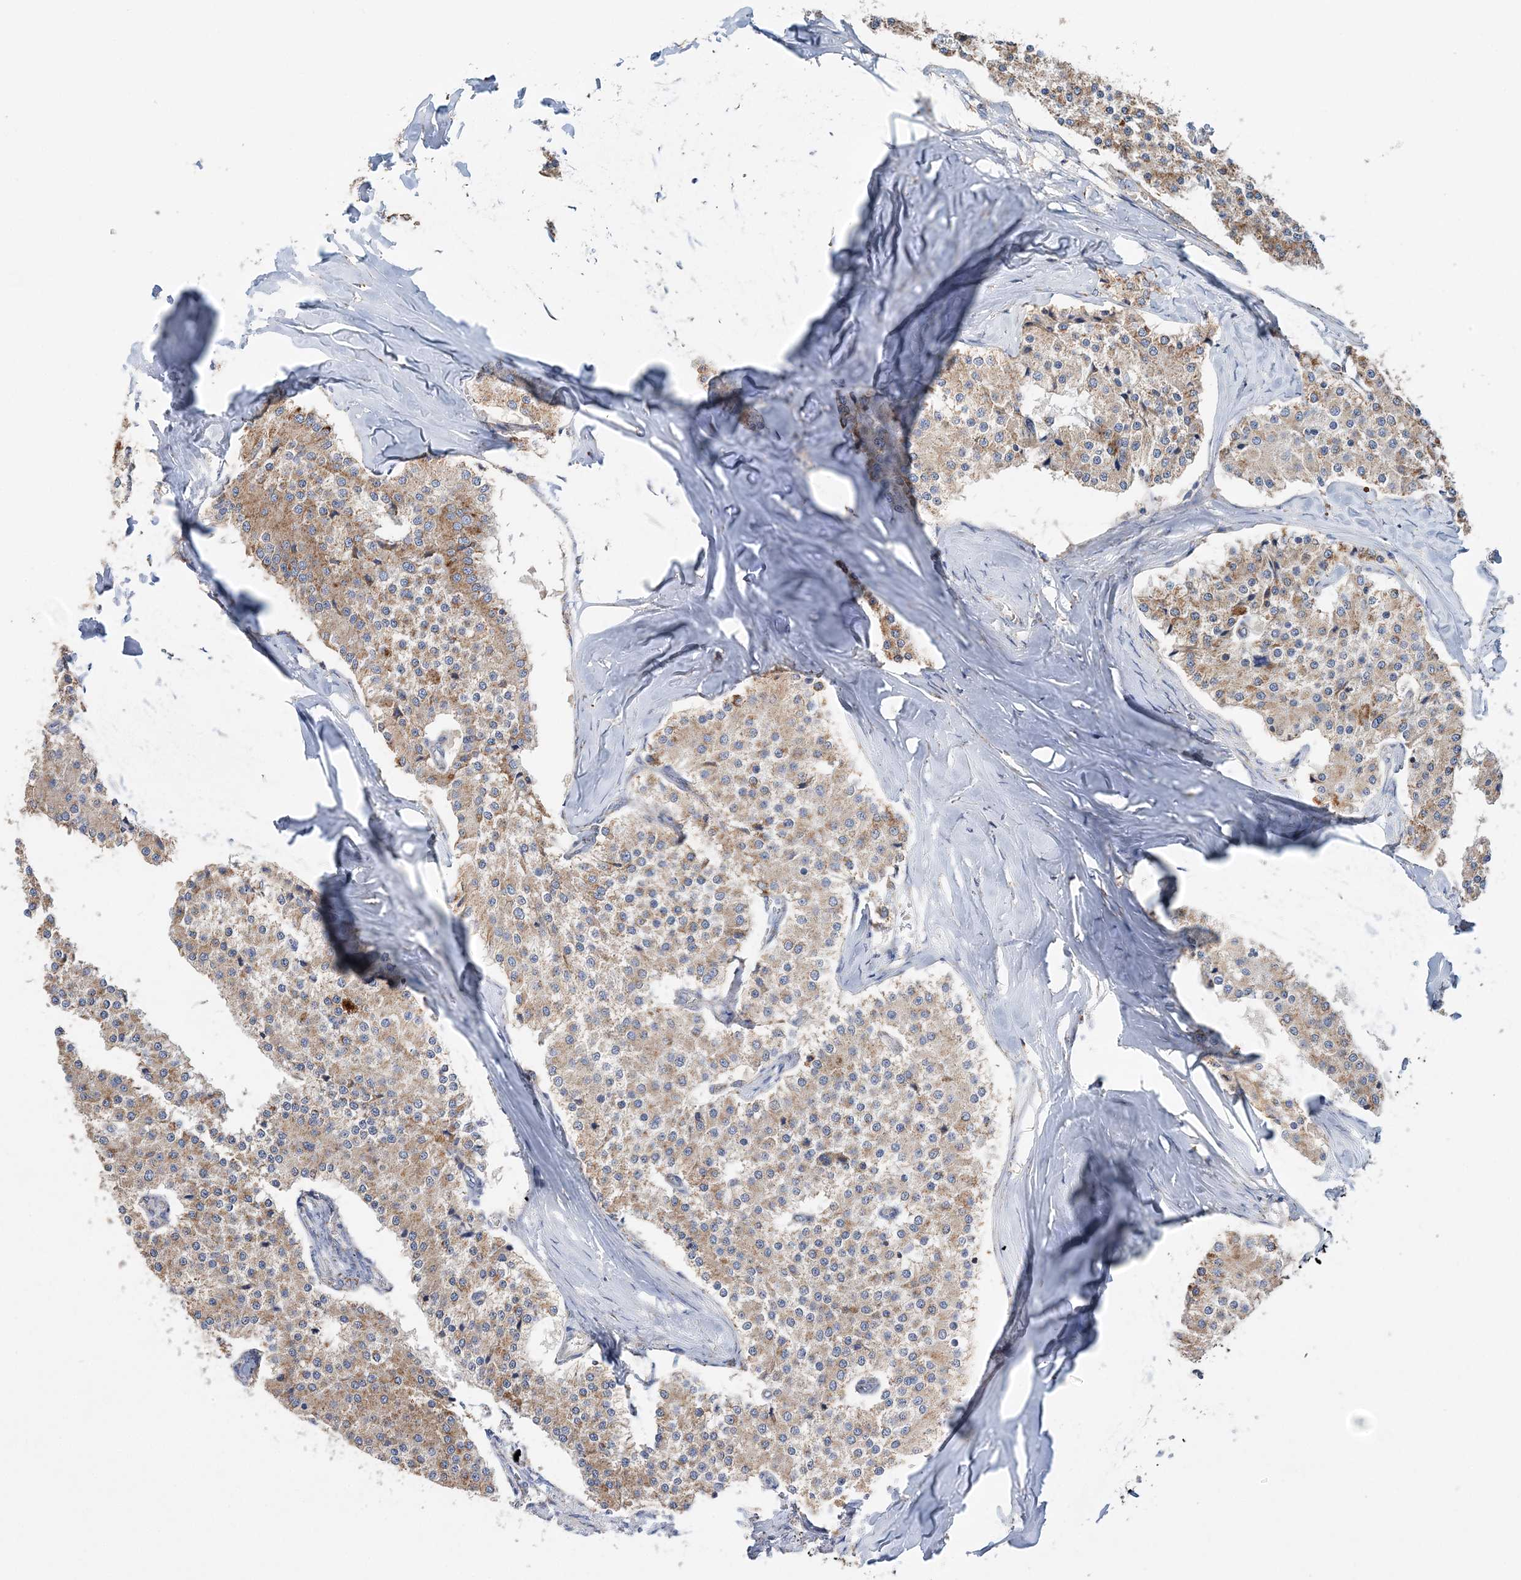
{"staining": {"intensity": "weak", "quantity": ">75%", "location": "cytoplasmic/membranous"}, "tissue": "carcinoid", "cell_type": "Tumor cells", "image_type": "cancer", "snomed": [{"axis": "morphology", "description": "Carcinoid, malignant, NOS"}, {"axis": "topography", "description": "Colon"}], "caption": "Immunohistochemical staining of human malignant carcinoid exhibits low levels of weak cytoplasmic/membranous protein positivity in approximately >75% of tumor cells.", "gene": "TTC32", "patient": {"sex": "female", "age": 52}}